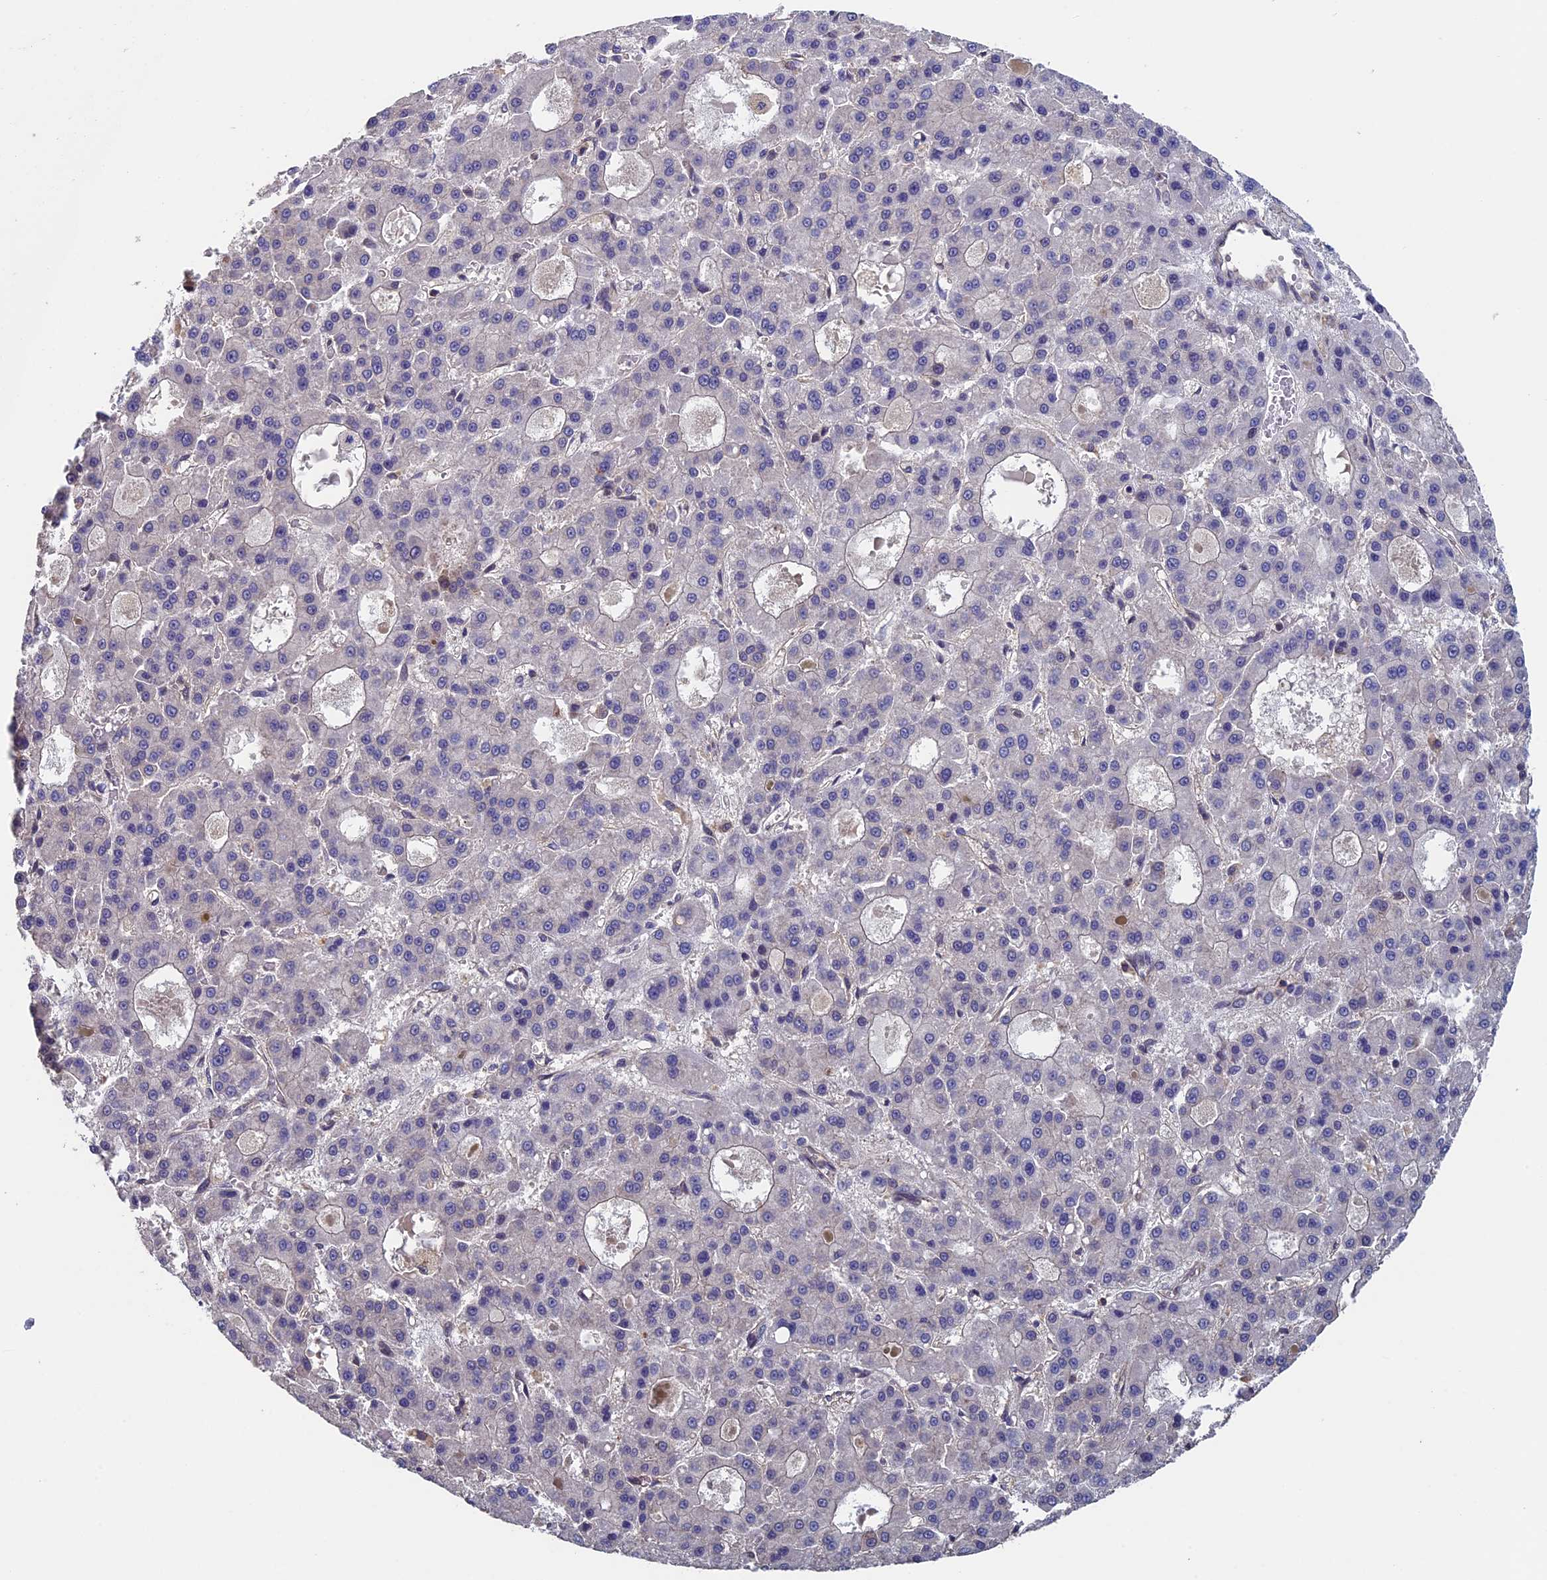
{"staining": {"intensity": "negative", "quantity": "none", "location": "none"}, "tissue": "liver cancer", "cell_type": "Tumor cells", "image_type": "cancer", "snomed": [{"axis": "morphology", "description": "Carcinoma, Hepatocellular, NOS"}, {"axis": "topography", "description": "Liver"}], "caption": "Immunohistochemistry (IHC) micrograph of human liver cancer stained for a protein (brown), which demonstrates no positivity in tumor cells. (DAB (3,3'-diaminobenzidine) immunohistochemistry, high magnification).", "gene": "LCMT1", "patient": {"sex": "male", "age": 70}}